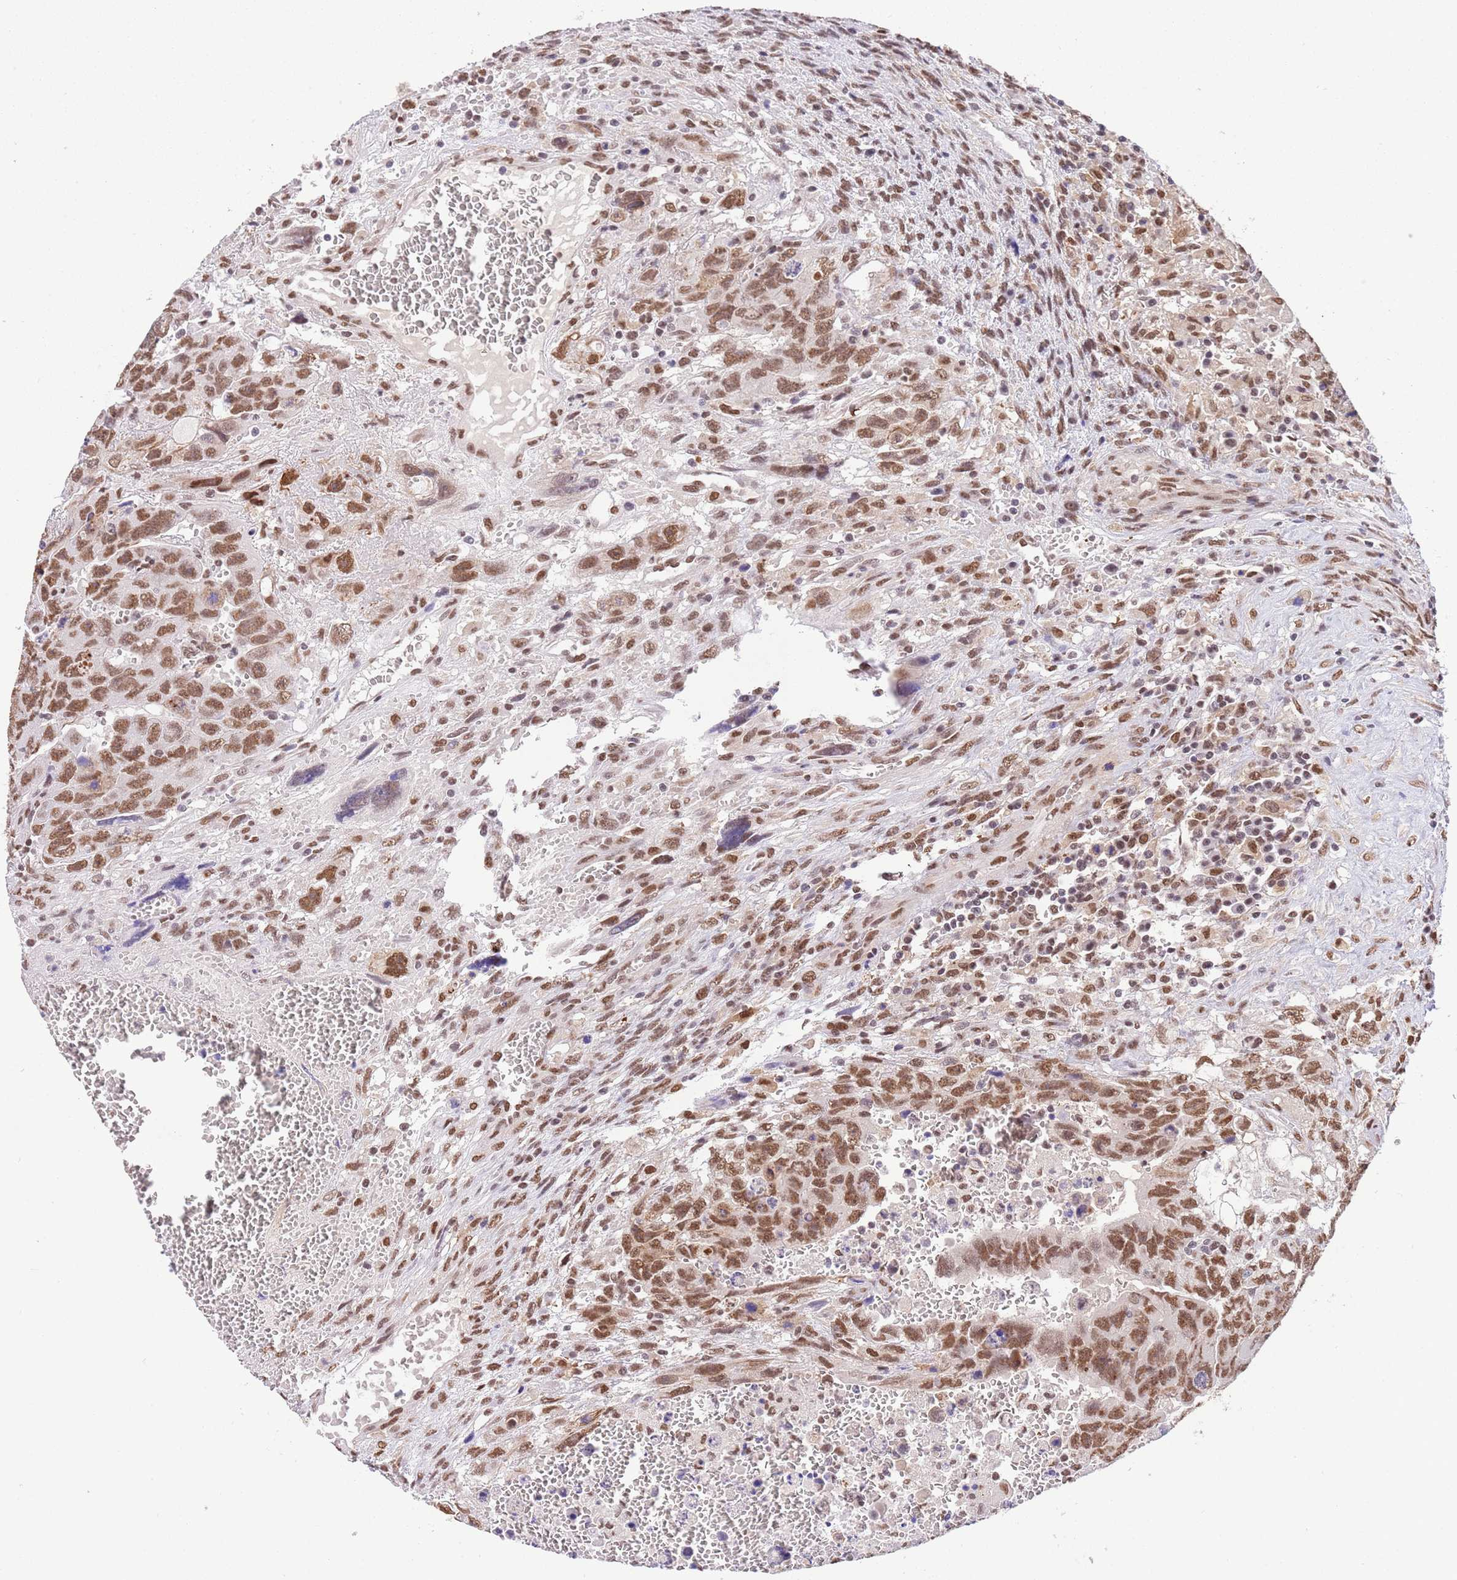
{"staining": {"intensity": "moderate", "quantity": ">75%", "location": "nuclear"}, "tissue": "testis cancer", "cell_type": "Tumor cells", "image_type": "cancer", "snomed": [{"axis": "morphology", "description": "Carcinoma, Embryonal, NOS"}, {"axis": "topography", "description": "Testis"}], "caption": "Protein staining of embryonal carcinoma (testis) tissue displays moderate nuclear positivity in about >75% of tumor cells.", "gene": "TRIM32", "patient": {"sex": "male", "age": 28}}